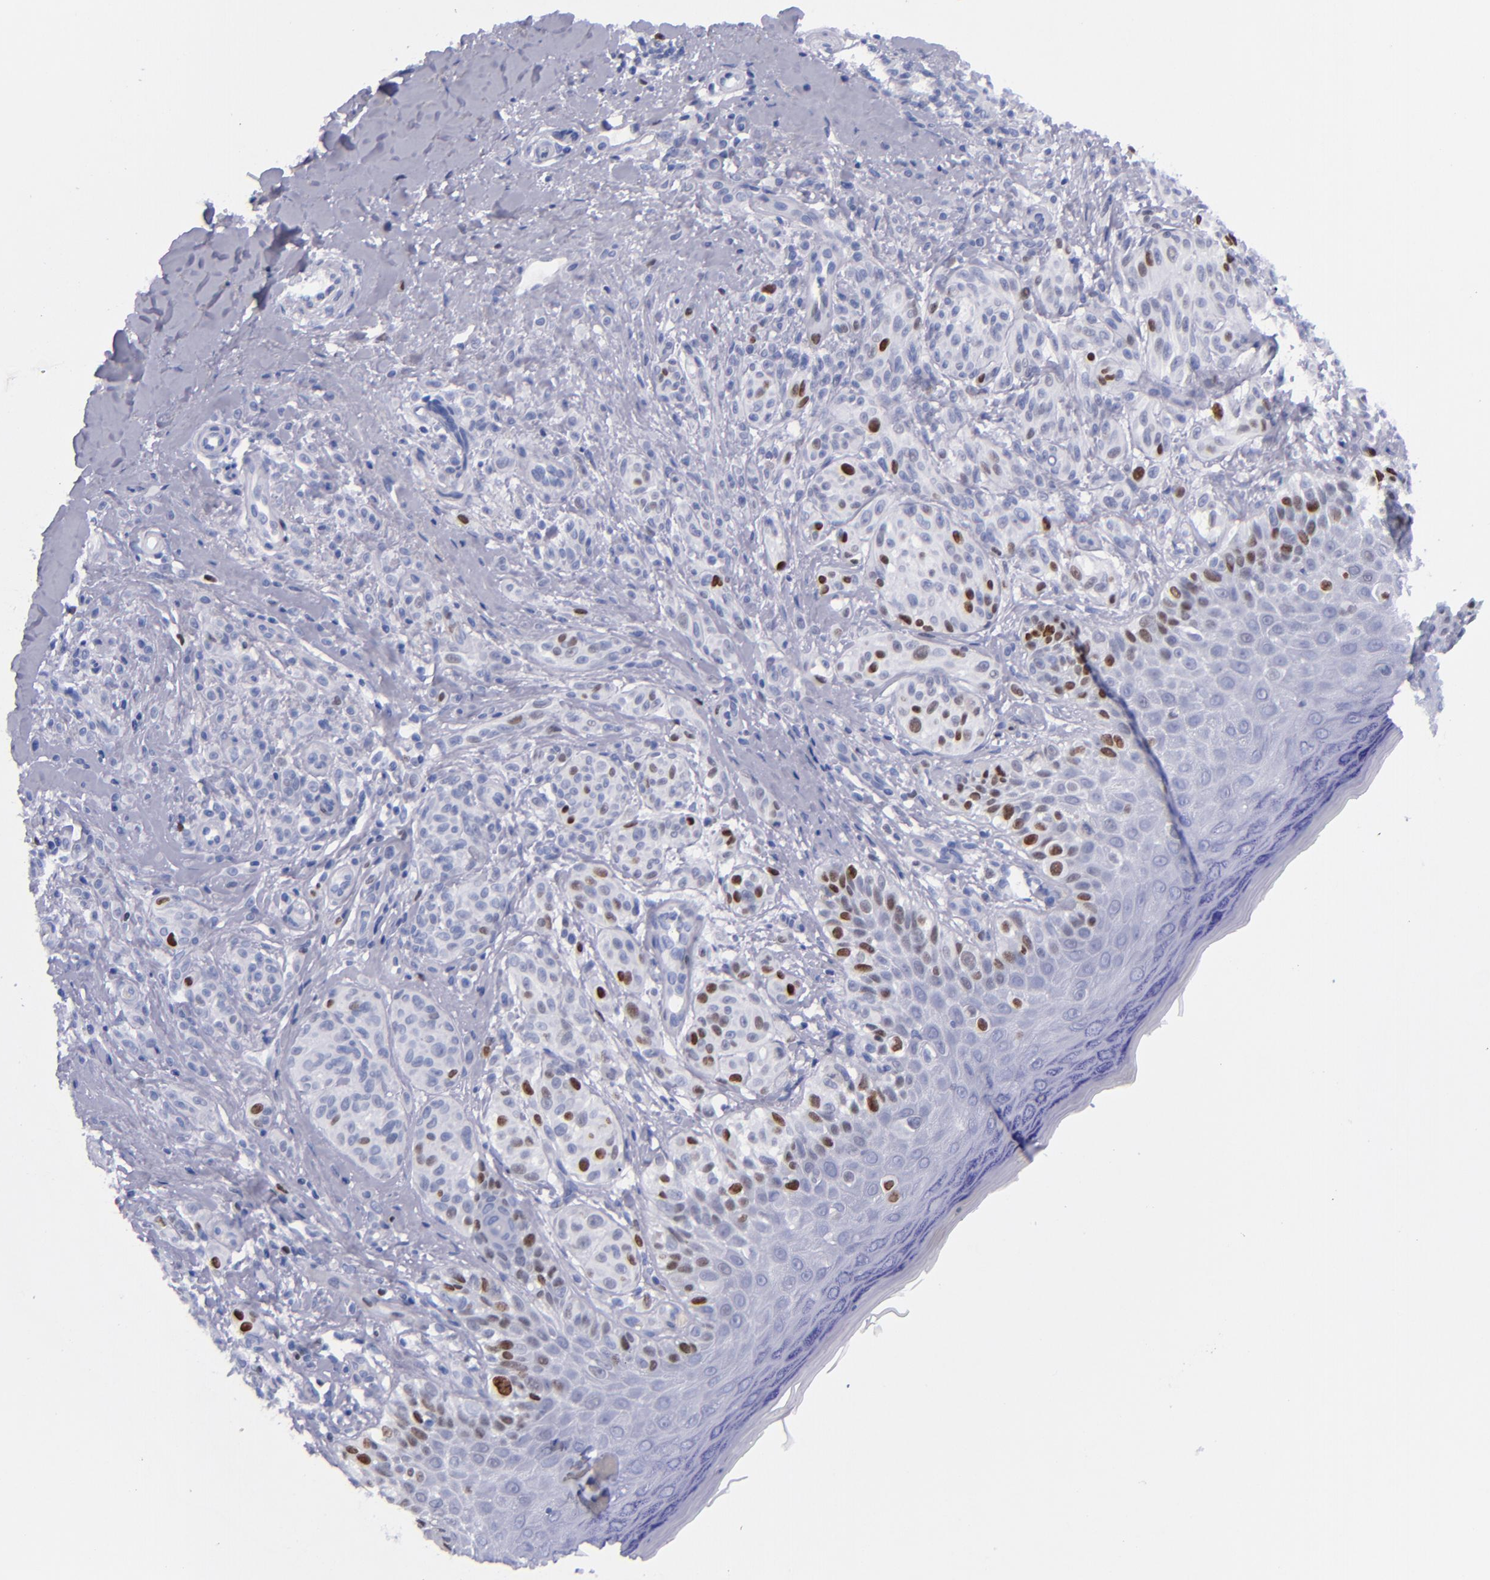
{"staining": {"intensity": "strong", "quantity": "<25%", "location": "nuclear"}, "tissue": "melanoma", "cell_type": "Tumor cells", "image_type": "cancer", "snomed": [{"axis": "morphology", "description": "Malignant melanoma, NOS"}, {"axis": "topography", "description": "Skin"}], "caption": "Immunohistochemistry histopathology image of neoplastic tissue: human malignant melanoma stained using IHC displays medium levels of strong protein expression localized specifically in the nuclear of tumor cells, appearing as a nuclear brown color.", "gene": "MCM7", "patient": {"sex": "male", "age": 75}}